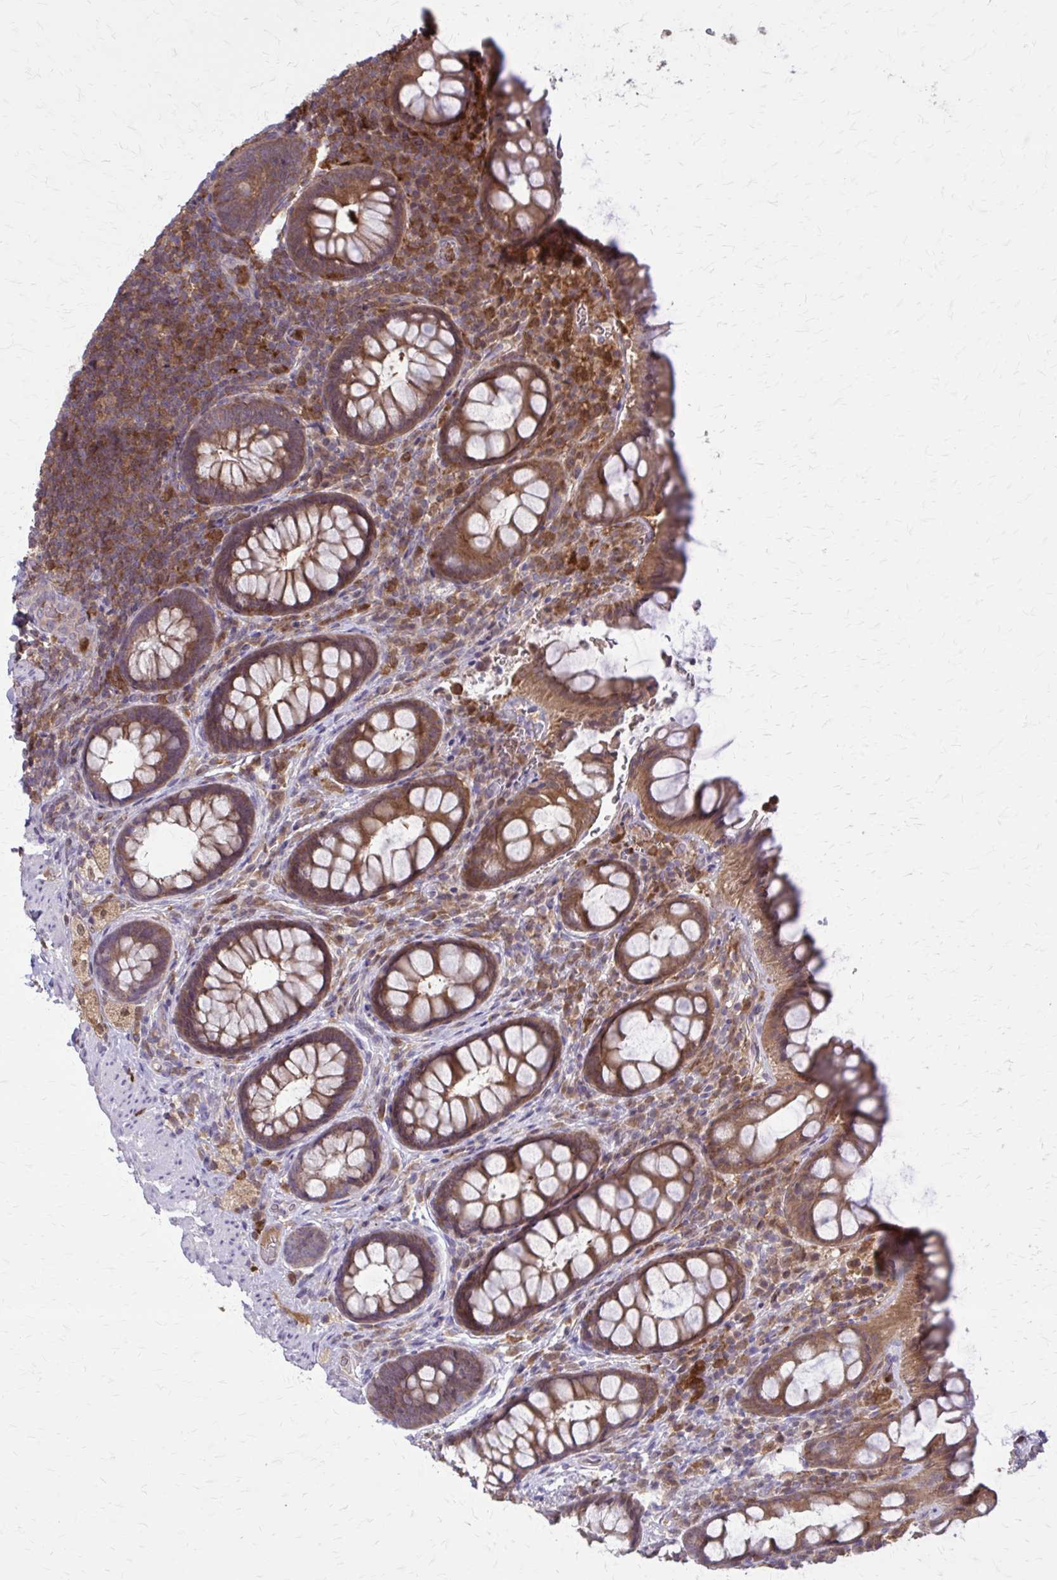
{"staining": {"intensity": "moderate", "quantity": ">75%", "location": "cytoplasmic/membranous"}, "tissue": "rectum", "cell_type": "Glandular cells", "image_type": "normal", "snomed": [{"axis": "morphology", "description": "Normal tissue, NOS"}, {"axis": "topography", "description": "Rectum"}, {"axis": "topography", "description": "Peripheral nerve tissue"}], "caption": "Immunohistochemical staining of normal human rectum displays moderate cytoplasmic/membranous protein staining in approximately >75% of glandular cells.", "gene": "NRBF2", "patient": {"sex": "female", "age": 69}}